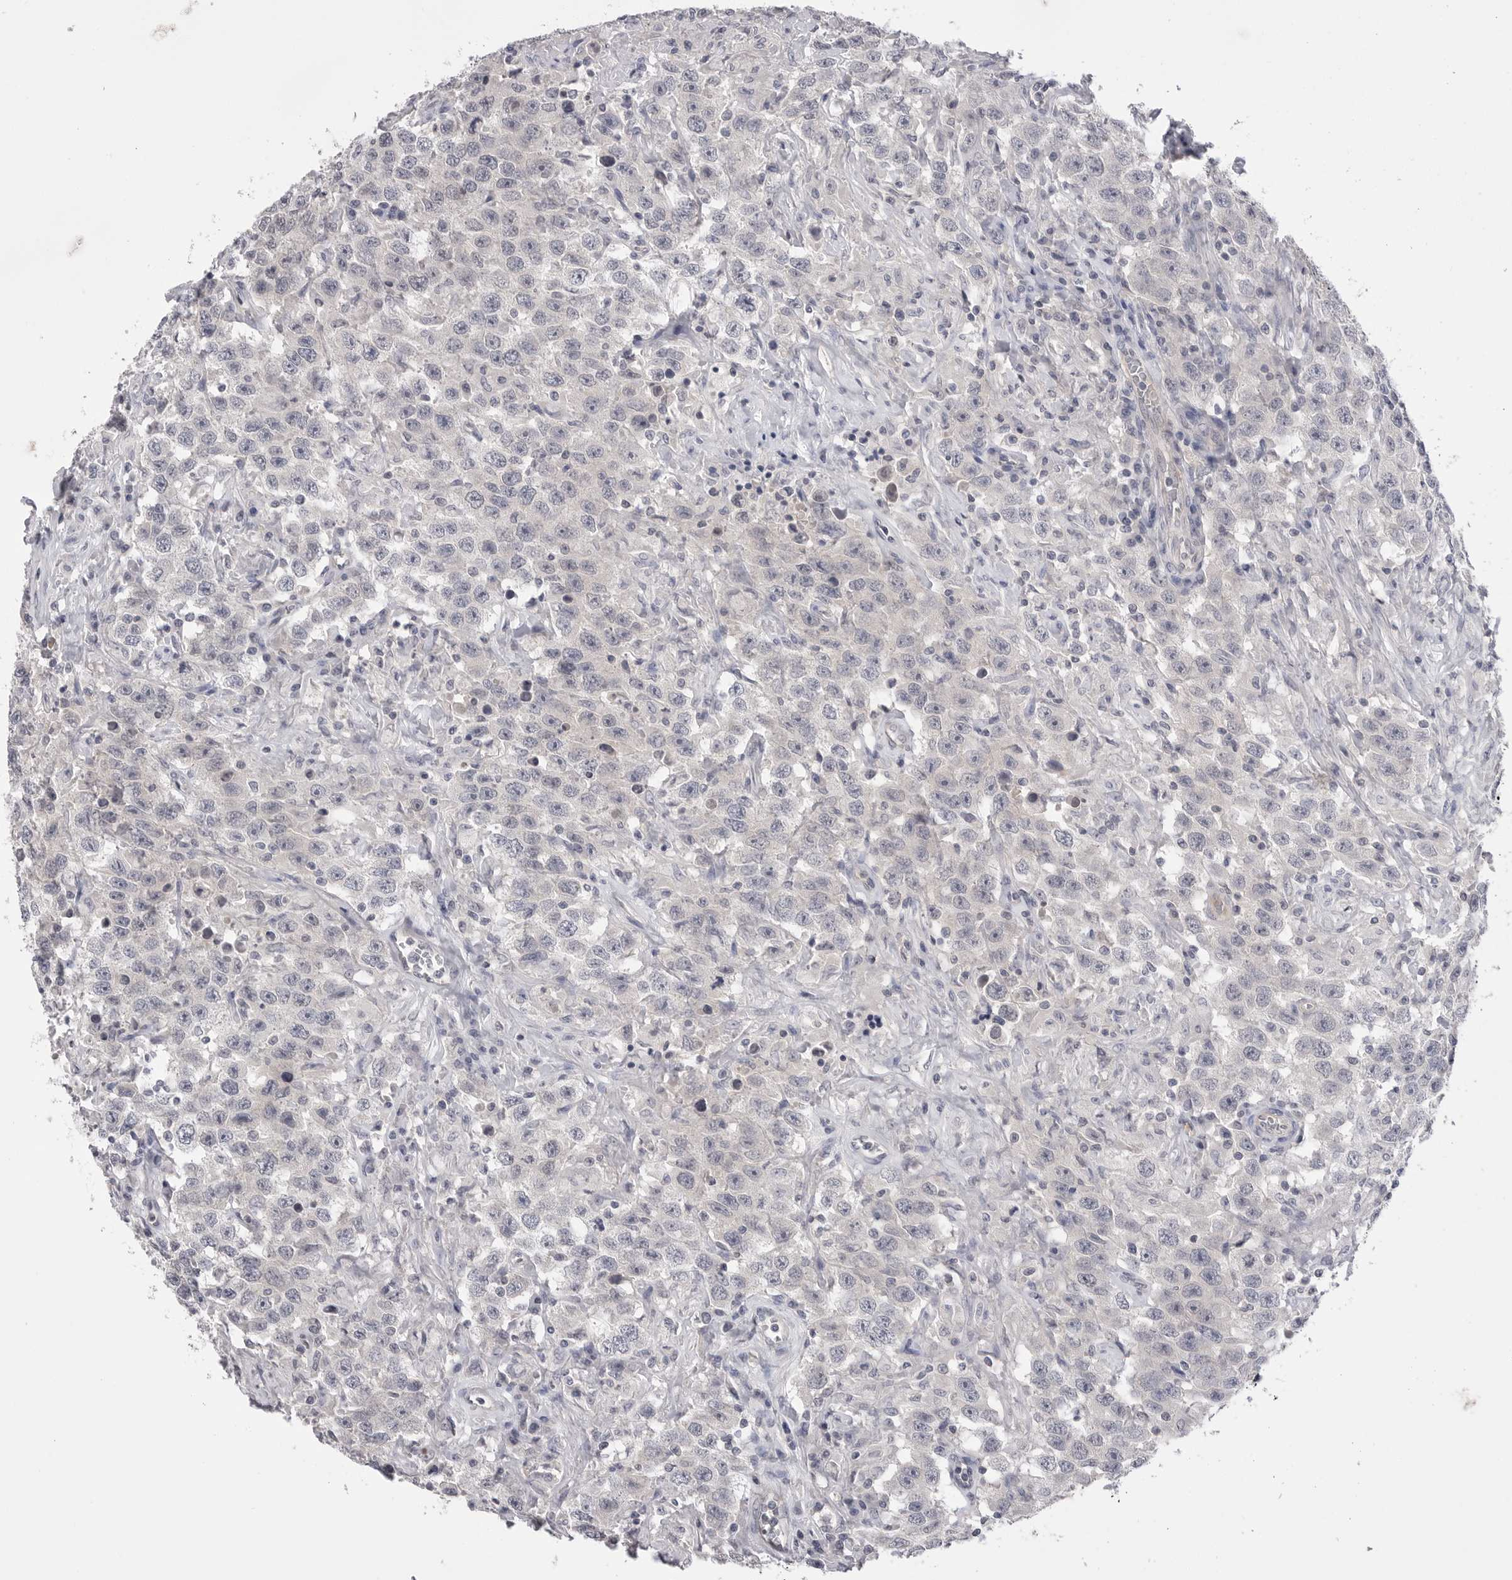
{"staining": {"intensity": "negative", "quantity": "none", "location": "none"}, "tissue": "testis cancer", "cell_type": "Tumor cells", "image_type": "cancer", "snomed": [{"axis": "morphology", "description": "Seminoma, NOS"}, {"axis": "topography", "description": "Testis"}], "caption": "This micrograph is of testis seminoma stained with IHC to label a protein in brown with the nuclei are counter-stained blue. There is no expression in tumor cells.", "gene": "DLGAP3", "patient": {"sex": "male", "age": 41}}